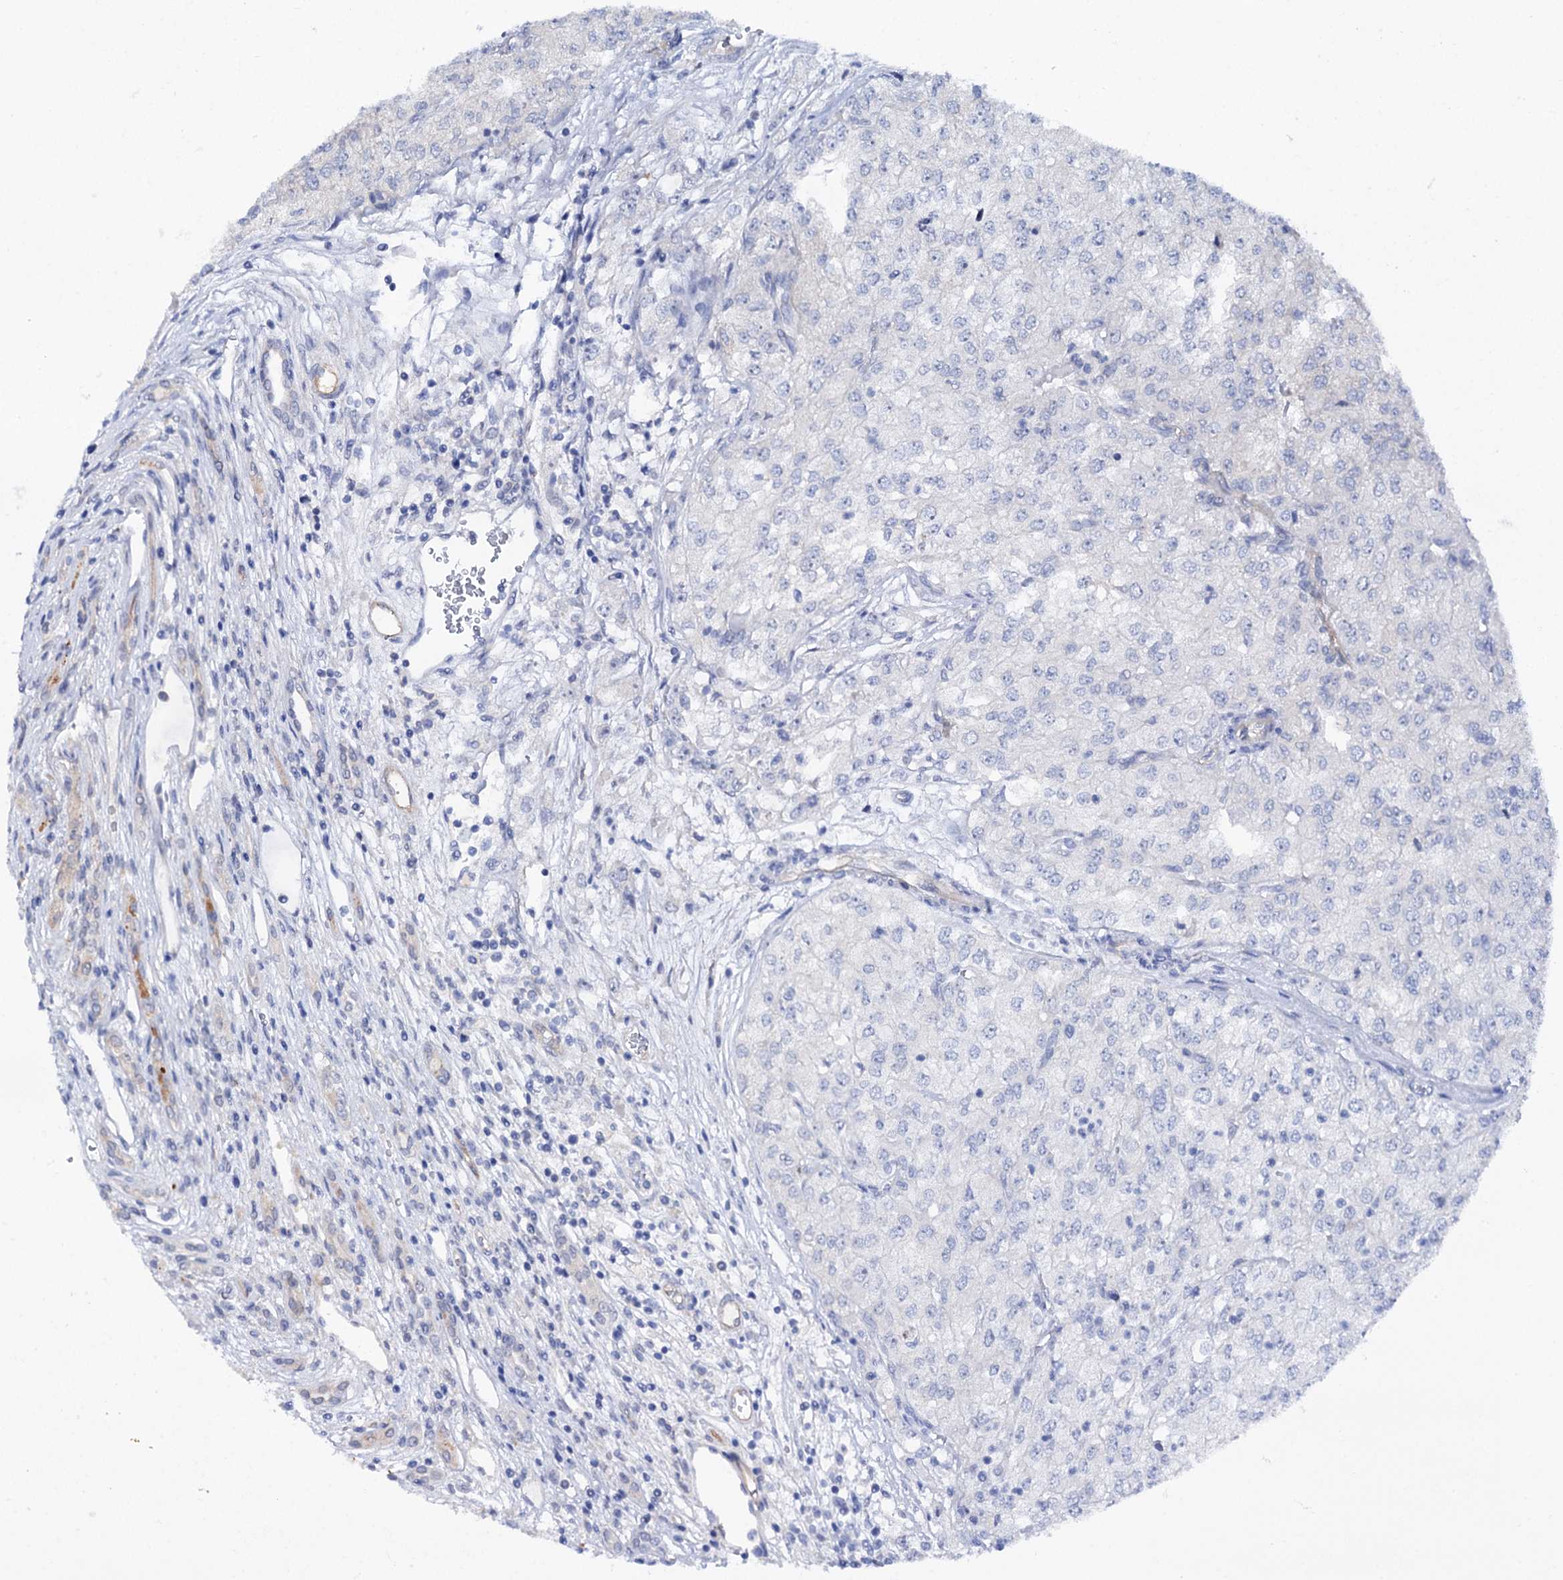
{"staining": {"intensity": "negative", "quantity": "none", "location": "none"}, "tissue": "renal cancer", "cell_type": "Tumor cells", "image_type": "cancer", "snomed": [{"axis": "morphology", "description": "Adenocarcinoma, NOS"}, {"axis": "topography", "description": "Kidney"}], "caption": "A micrograph of human renal cancer (adenocarcinoma) is negative for staining in tumor cells. The staining is performed using DAB (3,3'-diaminobenzidine) brown chromogen with nuclei counter-stained in using hematoxylin.", "gene": "SHROOM1", "patient": {"sex": "female", "age": 54}}